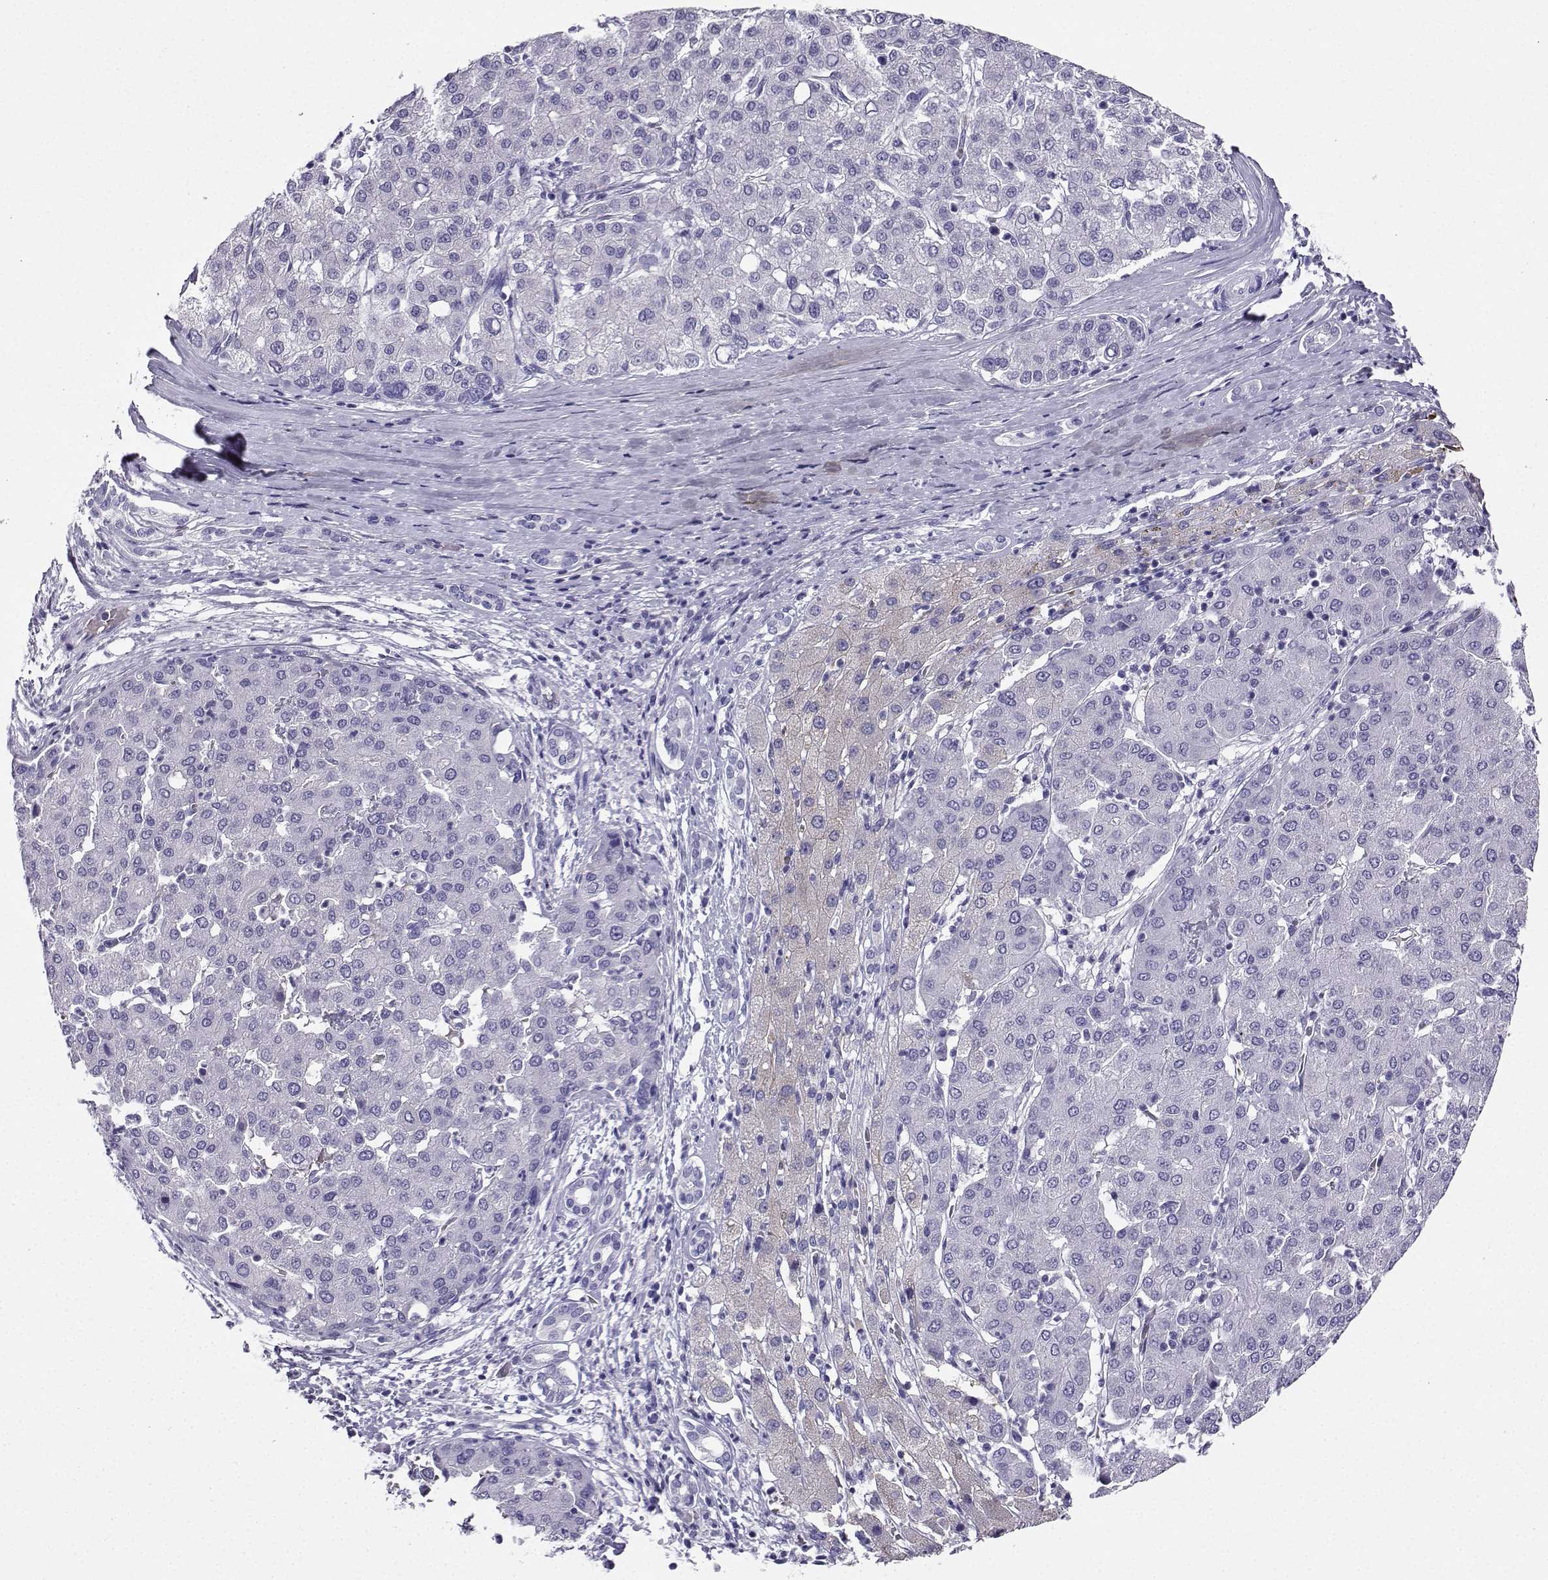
{"staining": {"intensity": "negative", "quantity": "none", "location": "none"}, "tissue": "liver cancer", "cell_type": "Tumor cells", "image_type": "cancer", "snomed": [{"axis": "morphology", "description": "Carcinoma, Hepatocellular, NOS"}, {"axis": "topography", "description": "Liver"}], "caption": "Immunohistochemistry of hepatocellular carcinoma (liver) displays no expression in tumor cells.", "gene": "LINGO1", "patient": {"sex": "male", "age": 65}}